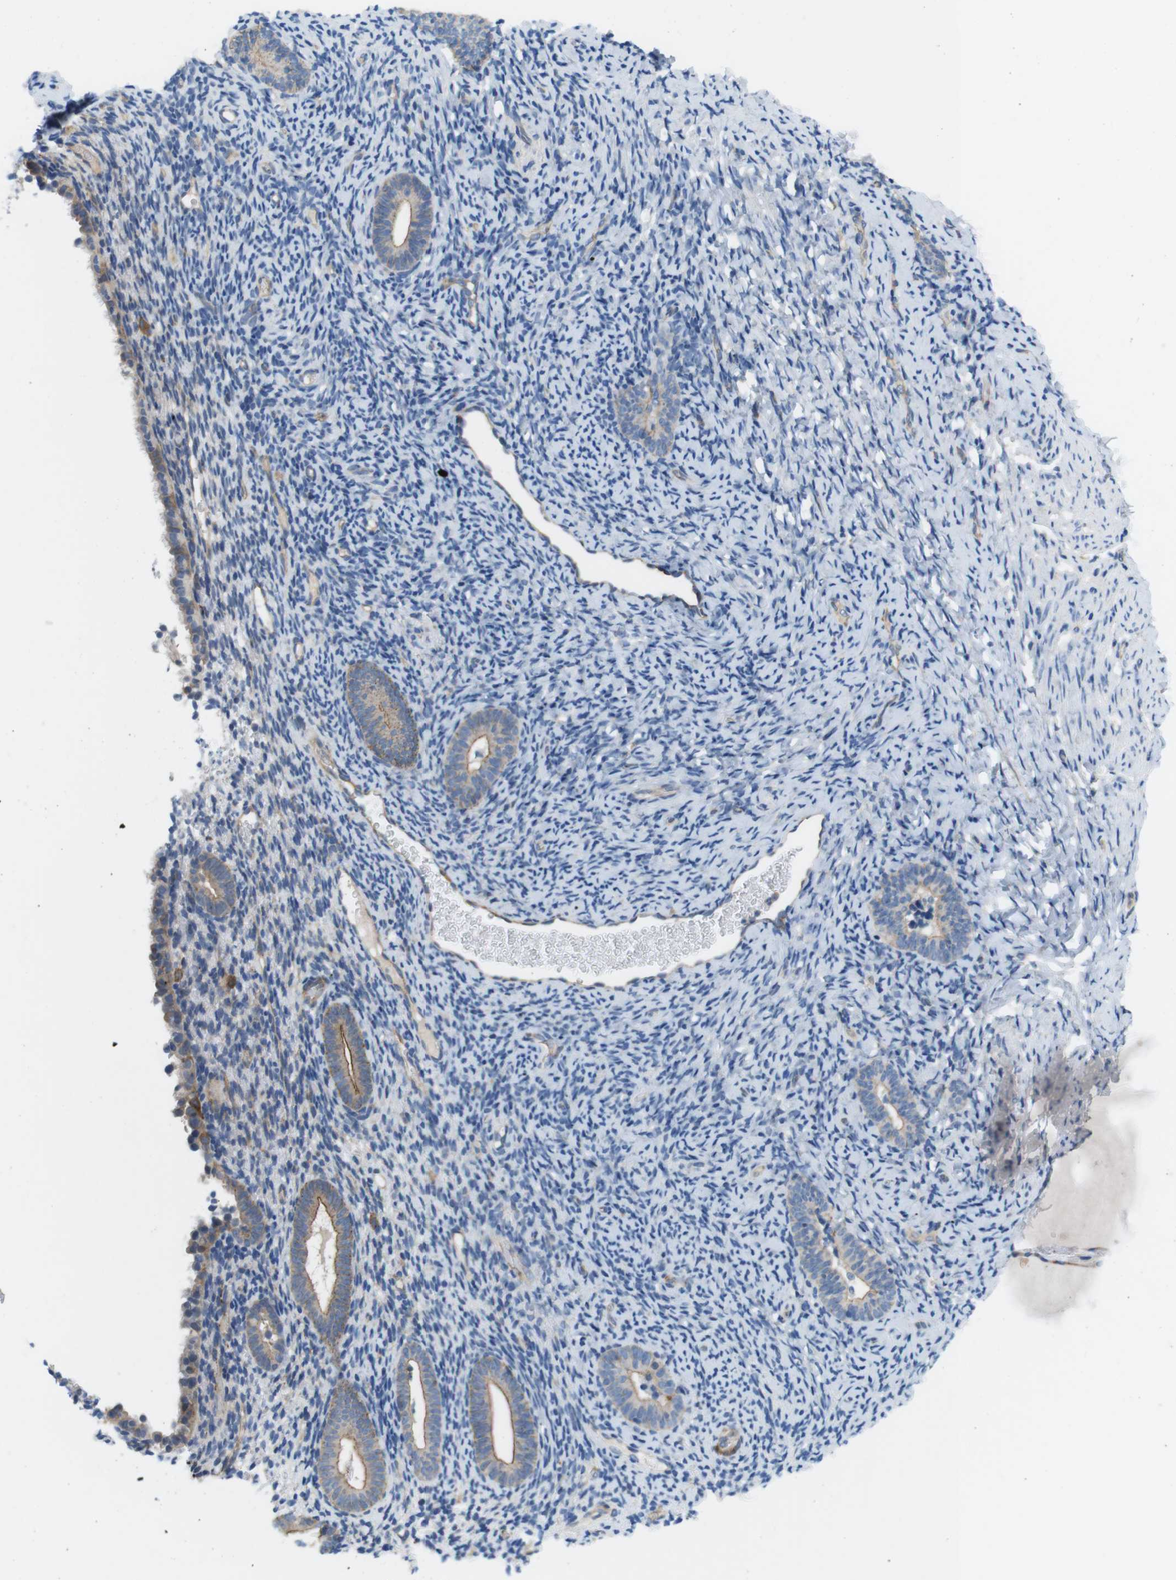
{"staining": {"intensity": "negative", "quantity": "none", "location": "none"}, "tissue": "endometrium", "cell_type": "Cells in endometrial stroma", "image_type": "normal", "snomed": [{"axis": "morphology", "description": "Normal tissue, NOS"}, {"axis": "topography", "description": "Endometrium"}], "caption": "Photomicrograph shows no significant protein expression in cells in endometrial stroma of benign endometrium.", "gene": "DCLK1", "patient": {"sex": "female", "age": 51}}